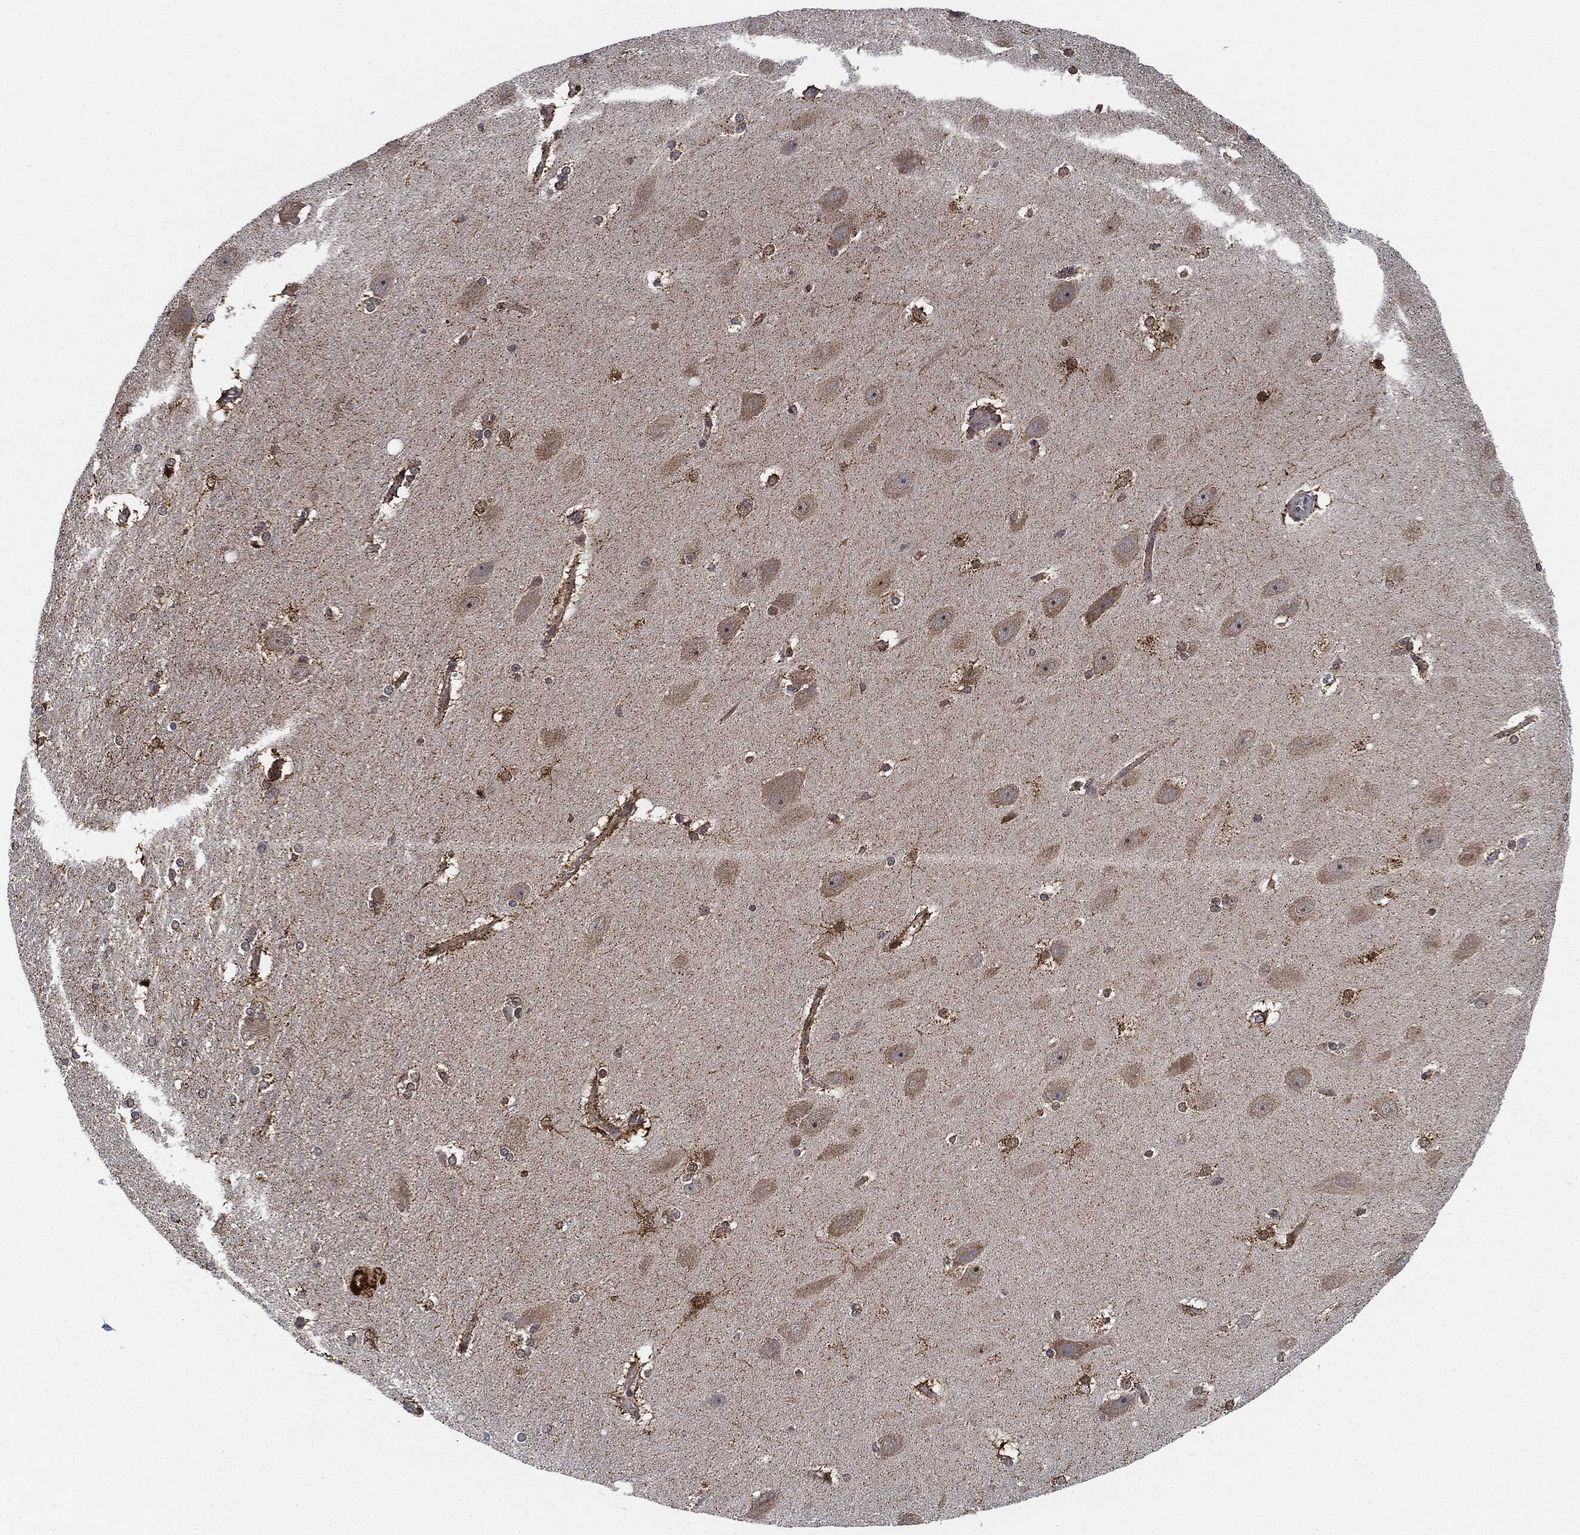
{"staining": {"intensity": "moderate", "quantity": "<25%", "location": "cytoplasmic/membranous"}, "tissue": "hippocampus", "cell_type": "Glial cells", "image_type": "normal", "snomed": [{"axis": "morphology", "description": "Normal tissue, NOS"}, {"axis": "topography", "description": "Cerebral cortex"}, {"axis": "topography", "description": "Hippocampus"}], "caption": "This histopathology image shows immunohistochemistry (IHC) staining of benign human hippocampus, with low moderate cytoplasmic/membranous staining in approximately <25% of glial cells.", "gene": "RNASEL", "patient": {"sex": "female", "age": 19}}